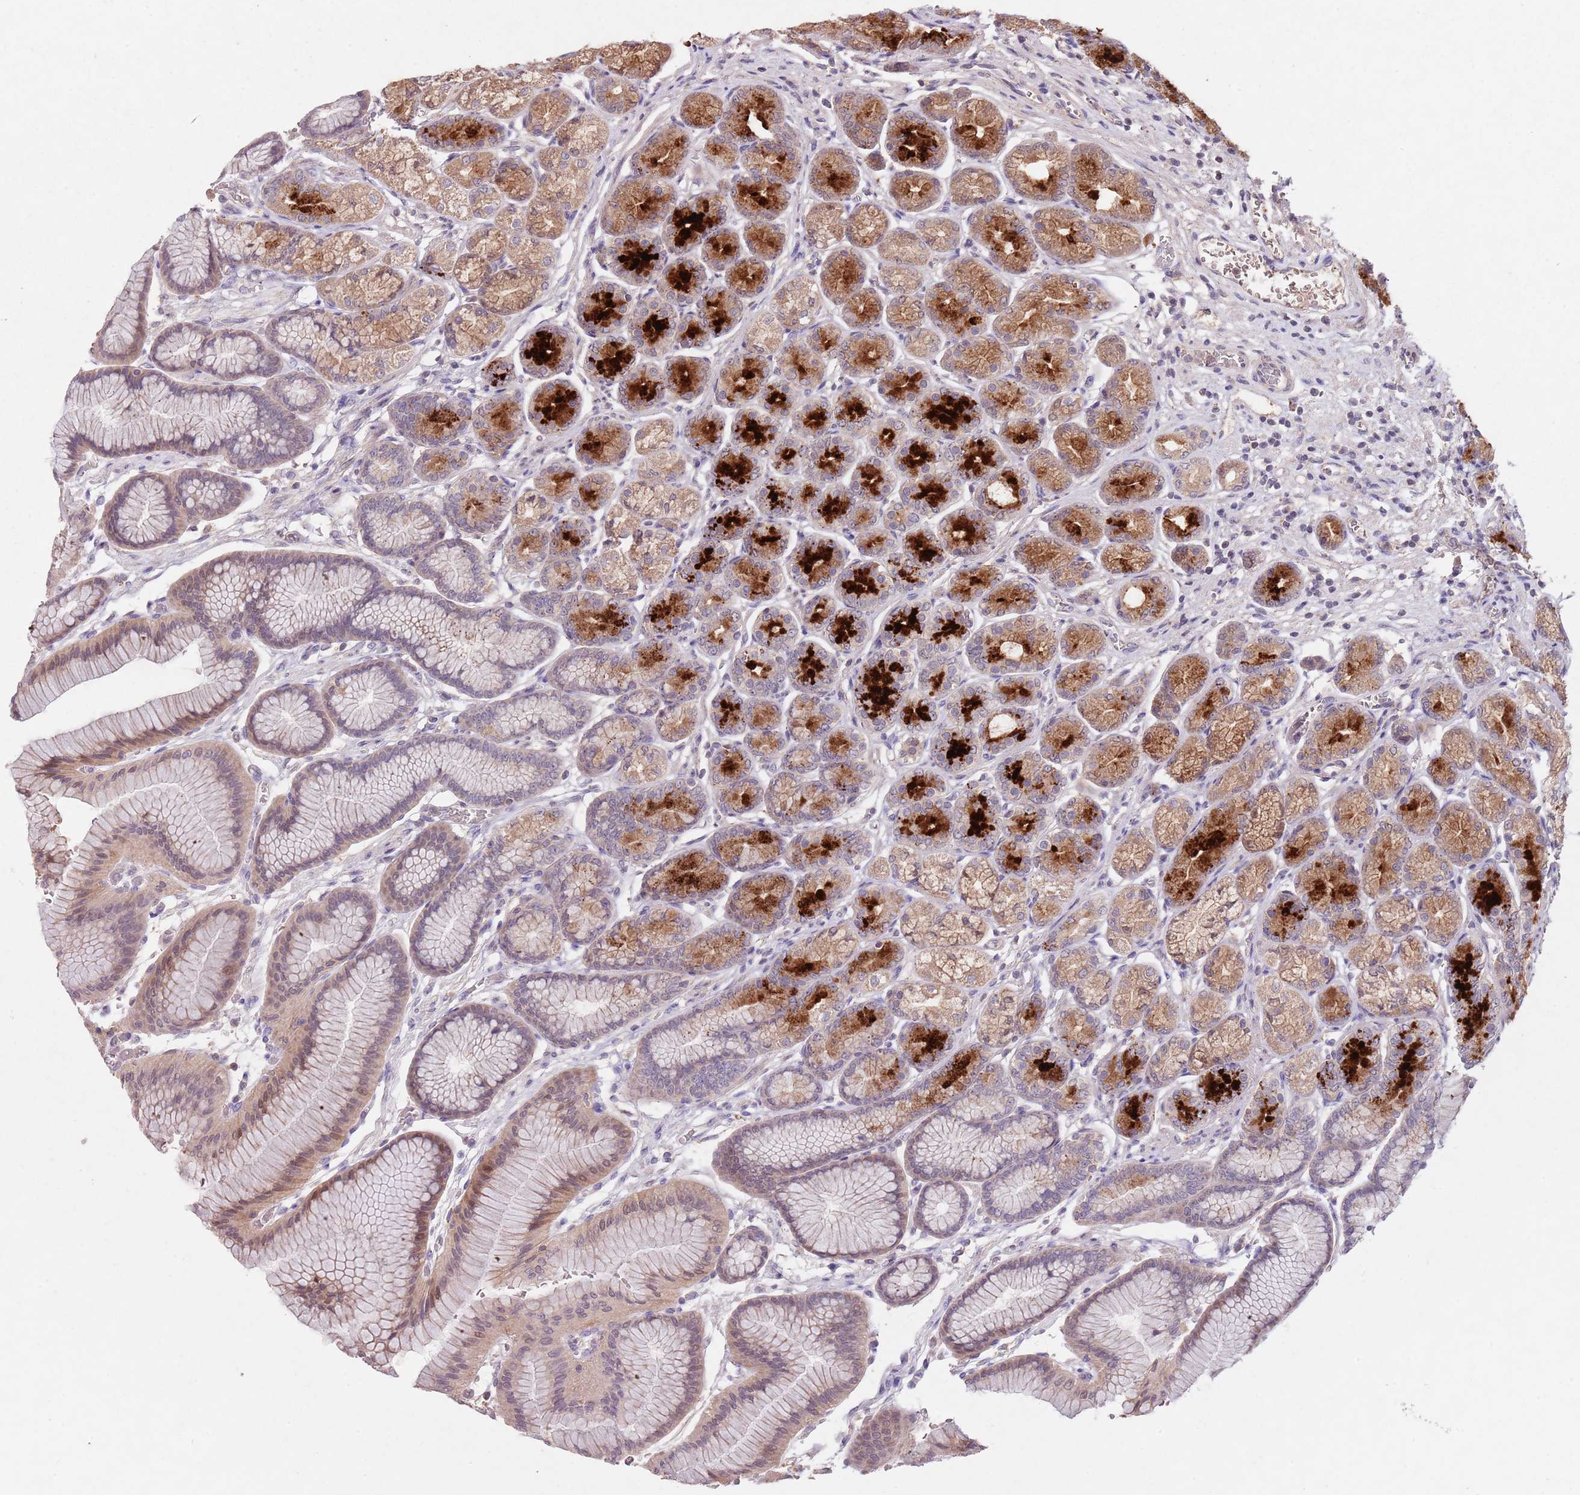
{"staining": {"intensity": "strong", "quantity": "25%-75%", "location": "cytoplasmic/membranous"}, "tissue": "stomach", "cell_type": "Glandular cells", "image_type": "normal", "snomed": [{"axis": "morphology", "description": "Normal tissue, NOS"}, {"axis": "morphology", "description": "Adenocarcinoma, NOS"}, {"axis": "morphology", "description": "Adenocarcinoma, High grade"}, {"axis": "topography", "description": "Stomach, upper"}, {"axis": "topography", "description": "Stomach"}], "caption": "Unremarkable stomach reveals strong cytoplasmic/membranous positivity in about 25%-75% of glandular cells Nuclei are stained in blue..", "gene": "NRDE2", "patient": {"sex": "female", "age": 65}}